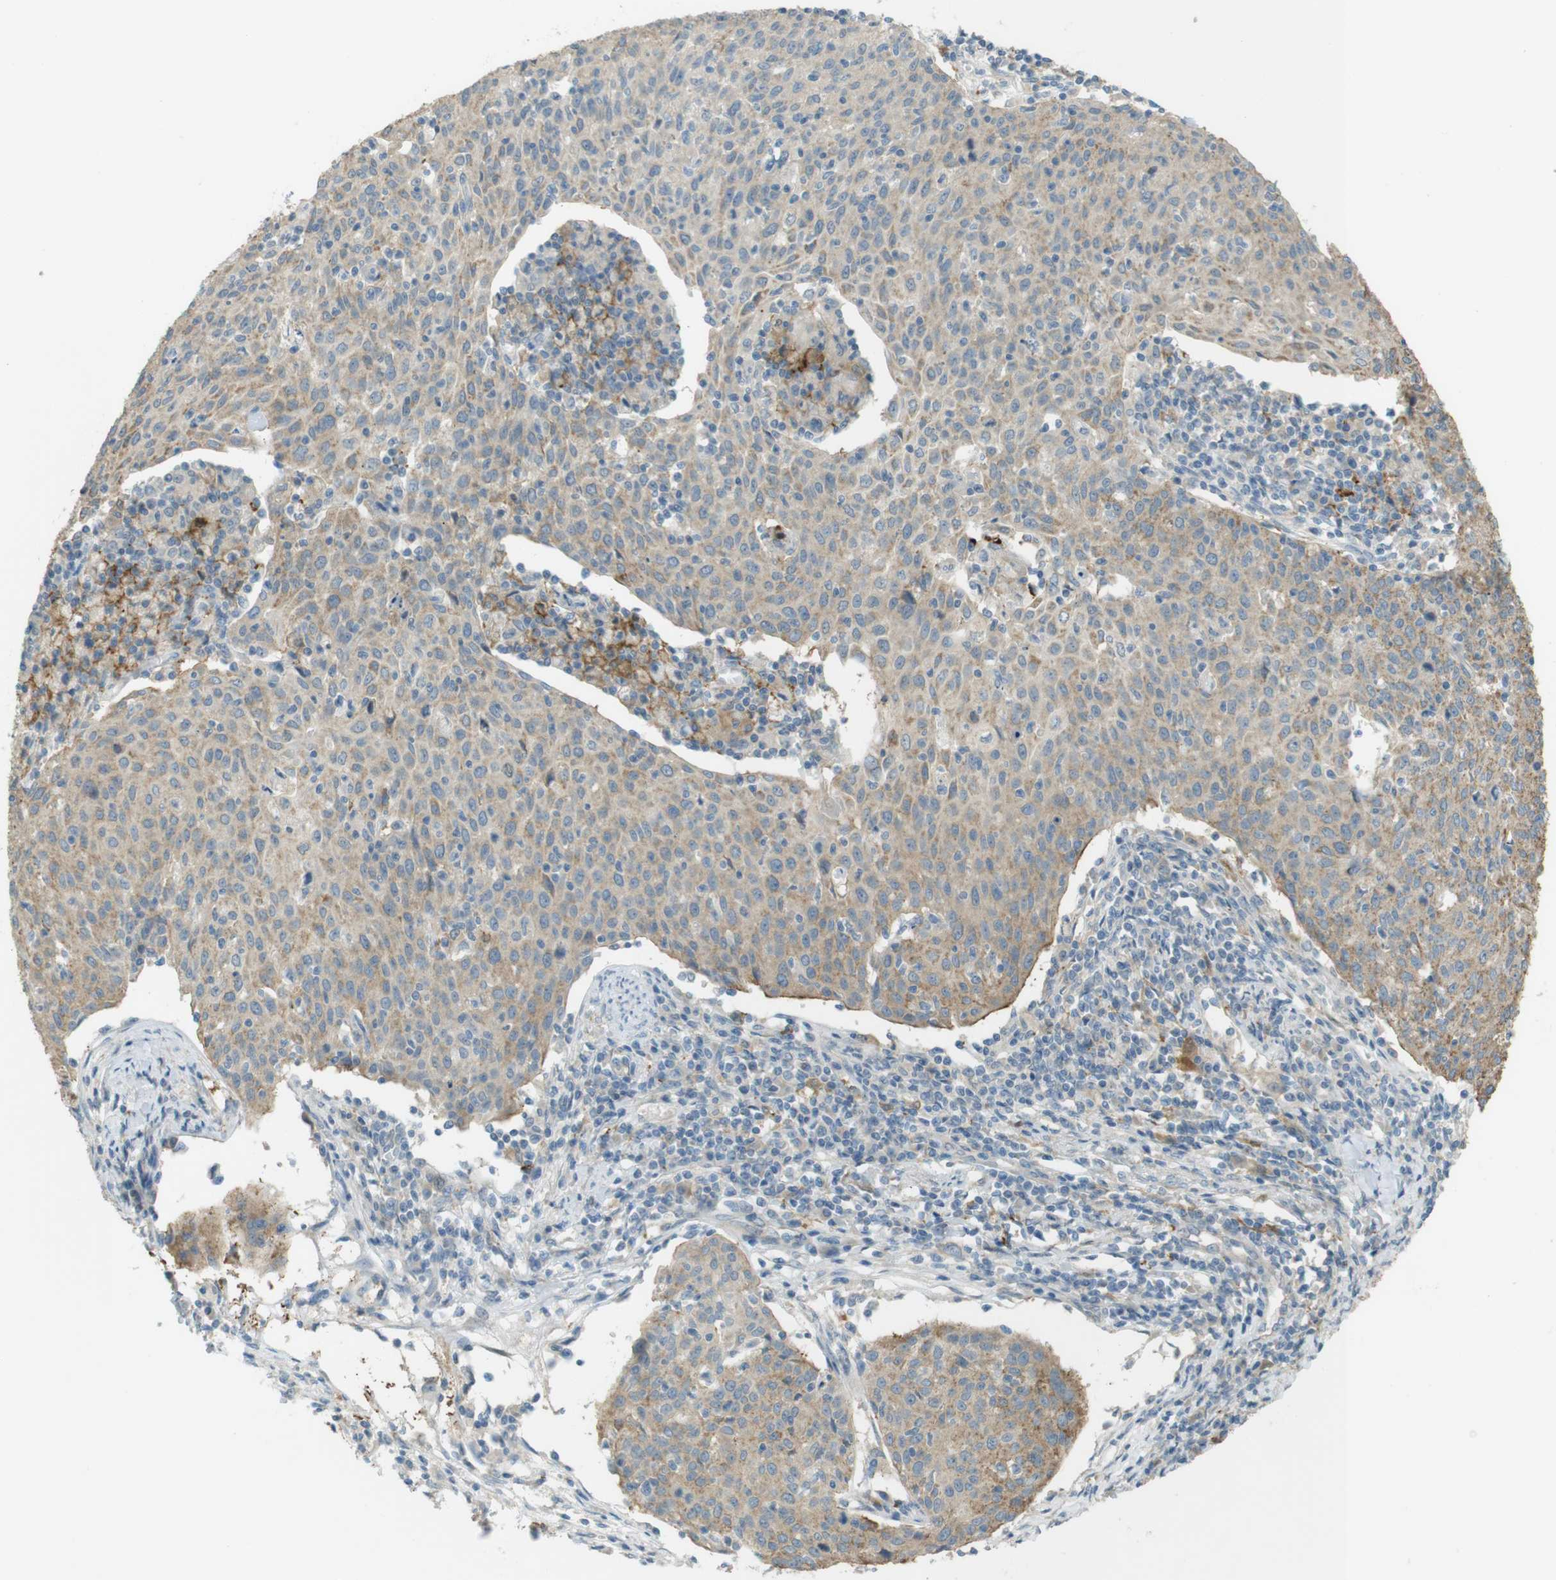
{"staining": {"intensity": "moderate", "quantity": ">75%", "location": "cytoplasmic/membranous"}, "tissue": "cervical cancer", "cell_type": "Tumor cells", "image_type": "cancer", "snomed": [{"axis": "morphology", "description": "Squamous cell carcinoma, NOS"}, {"axis": "topography", "description": "Cervix"}], "caption": "Immunohistochemical staining of cervical squamous cell carcinoma demonstrates moderate cytoplasmic/membranous protein staining in approximately >75% of tumor cells.", "gene": "TMEM41B", "patient": {"sex": "female", "age": 38}}